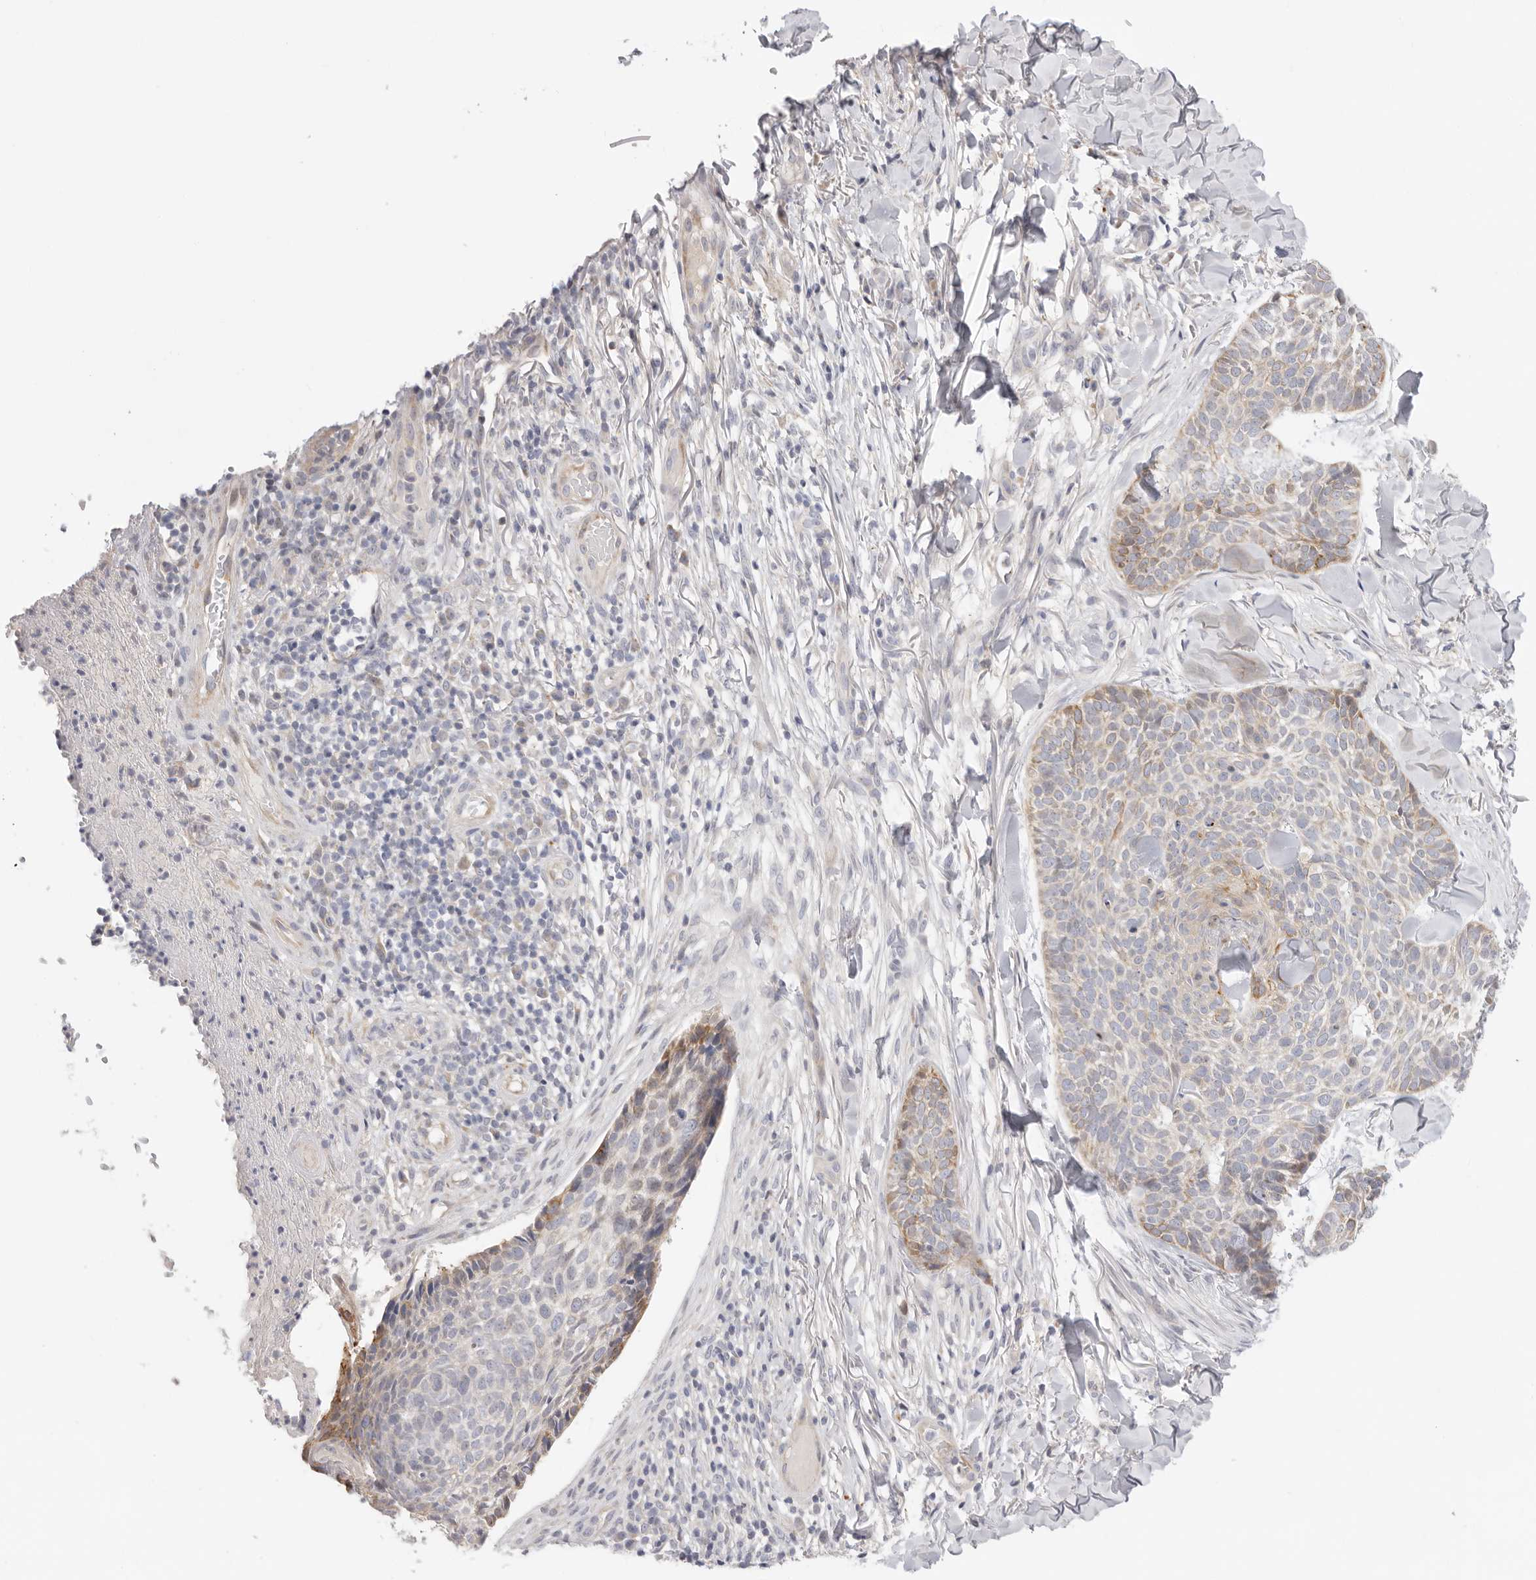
{"staining": {"intensity": "moderate", "quantity": "25%-75%", "location": "cytoplasmic/membranous"}, "tissue": "skin cancer", "cell_type": "Tumor cells", "image_type": "cancer", "snomed": [{"axis": "morphology", "description": "Normal tissue, NOS"}, {"axis": "morphology", "description": "Basal cell carcinoma"}, {"axis": "topography", "description": "Skin"}], "caption": "A high-resolution histopathology image shows immunohistochemistry staining of skin cancer (basal cell carcinoma), which displays moderate cytoplasmic/membranous positivity in about 25%-75% of tumor cells.", "gene": "USH1C", "patient": {"sex": "male", "age": 67}}